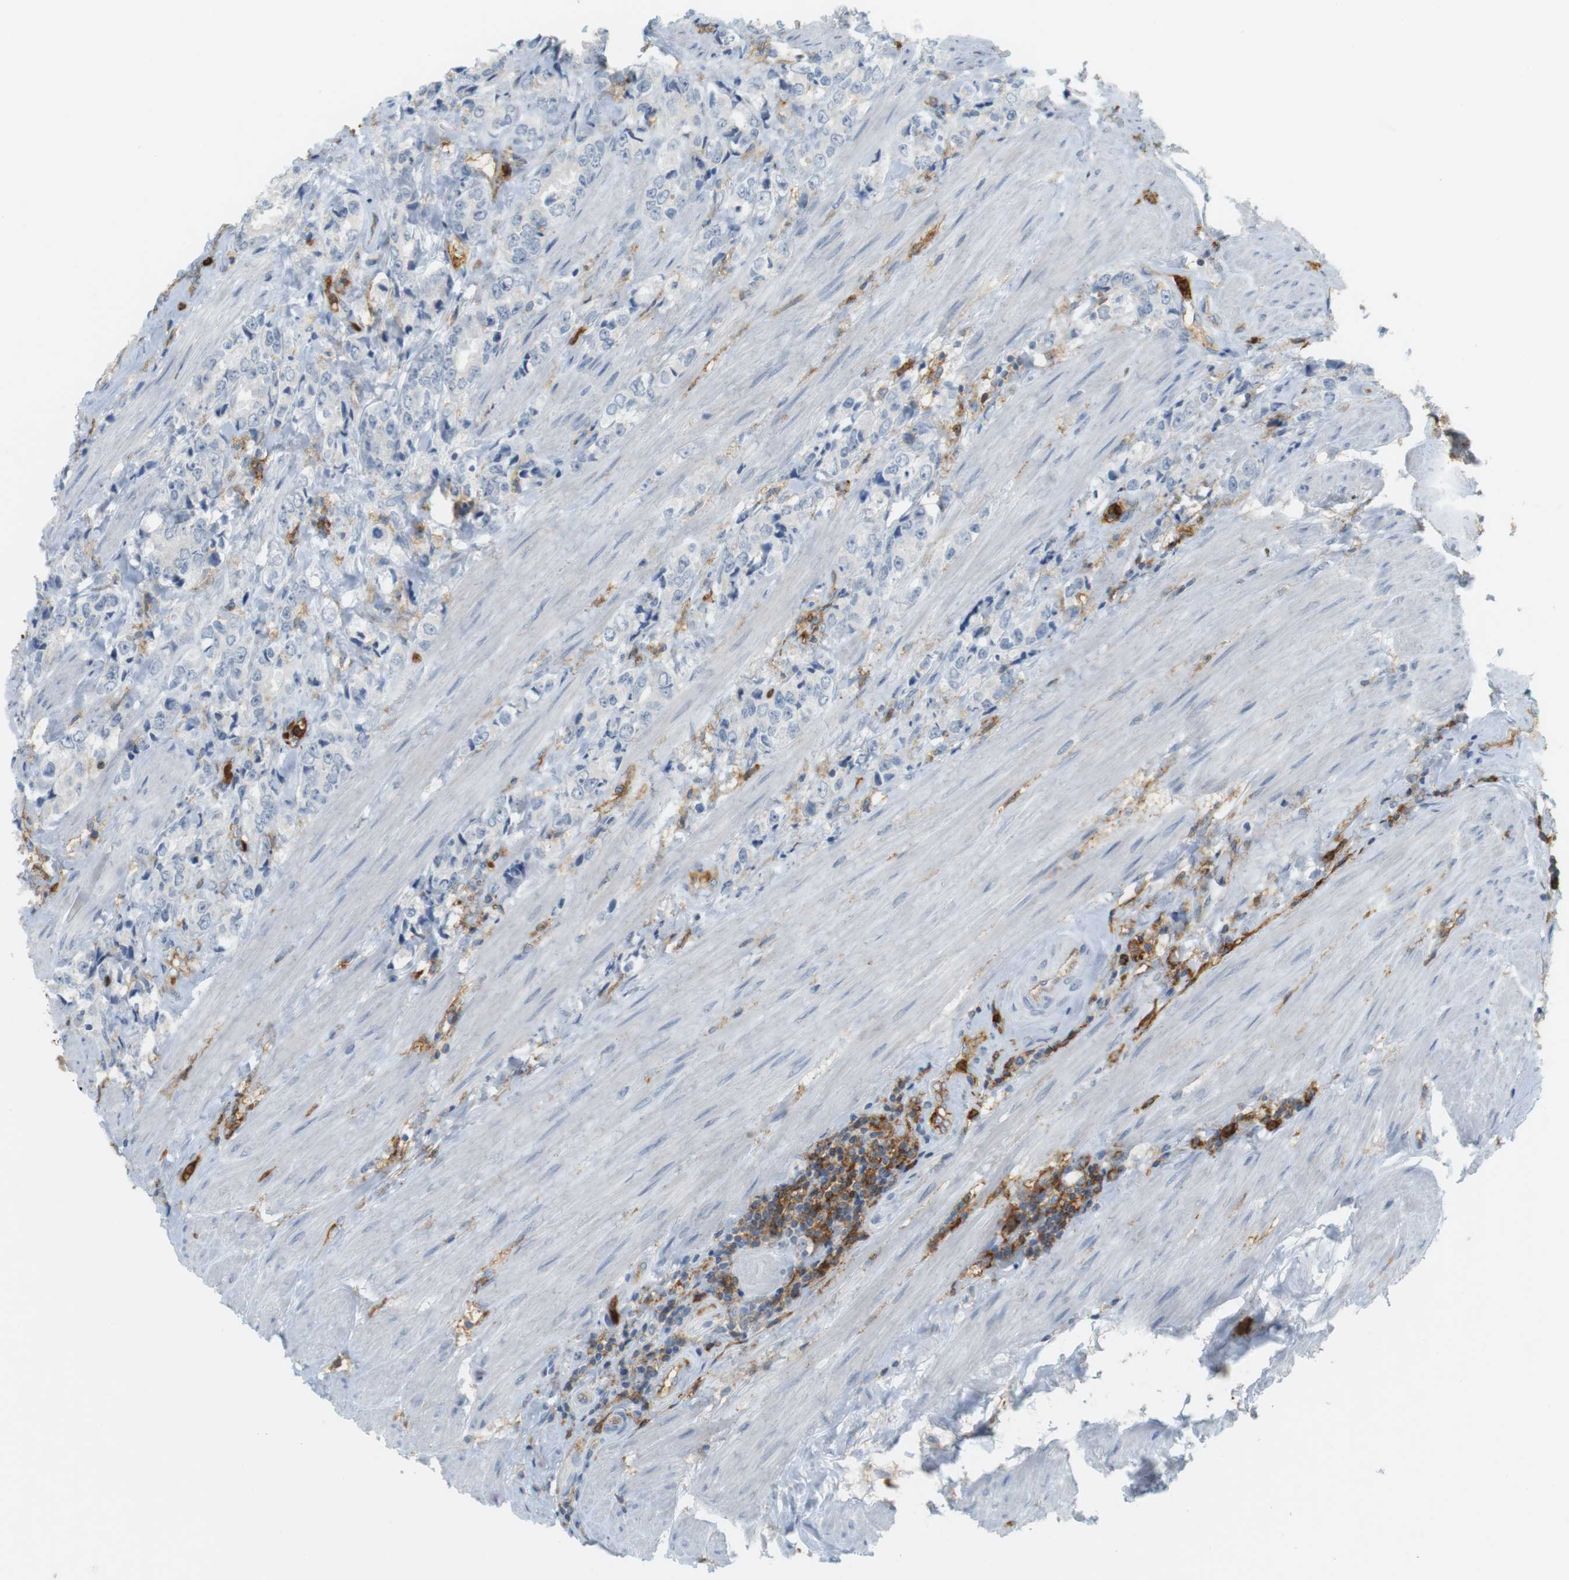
{"staining": {"intensity": "negative", "quantity": "none", "location": "none"}, "tissue": "prostate cancer", "cell_type": "Tumor cells", "image_type": "cancer", "snomed": [{"axis": "morphology", "description": "Adenocarcinoma, High grade"}, {"axis": "topography", "description": "Prostate"}], "caption": "IHC of human prostate adenocarcinoma (high-grade) shows no positivity in tumor cells.", "gene": "SIRPA", "patient": {"sex": "male", "age": 61}}